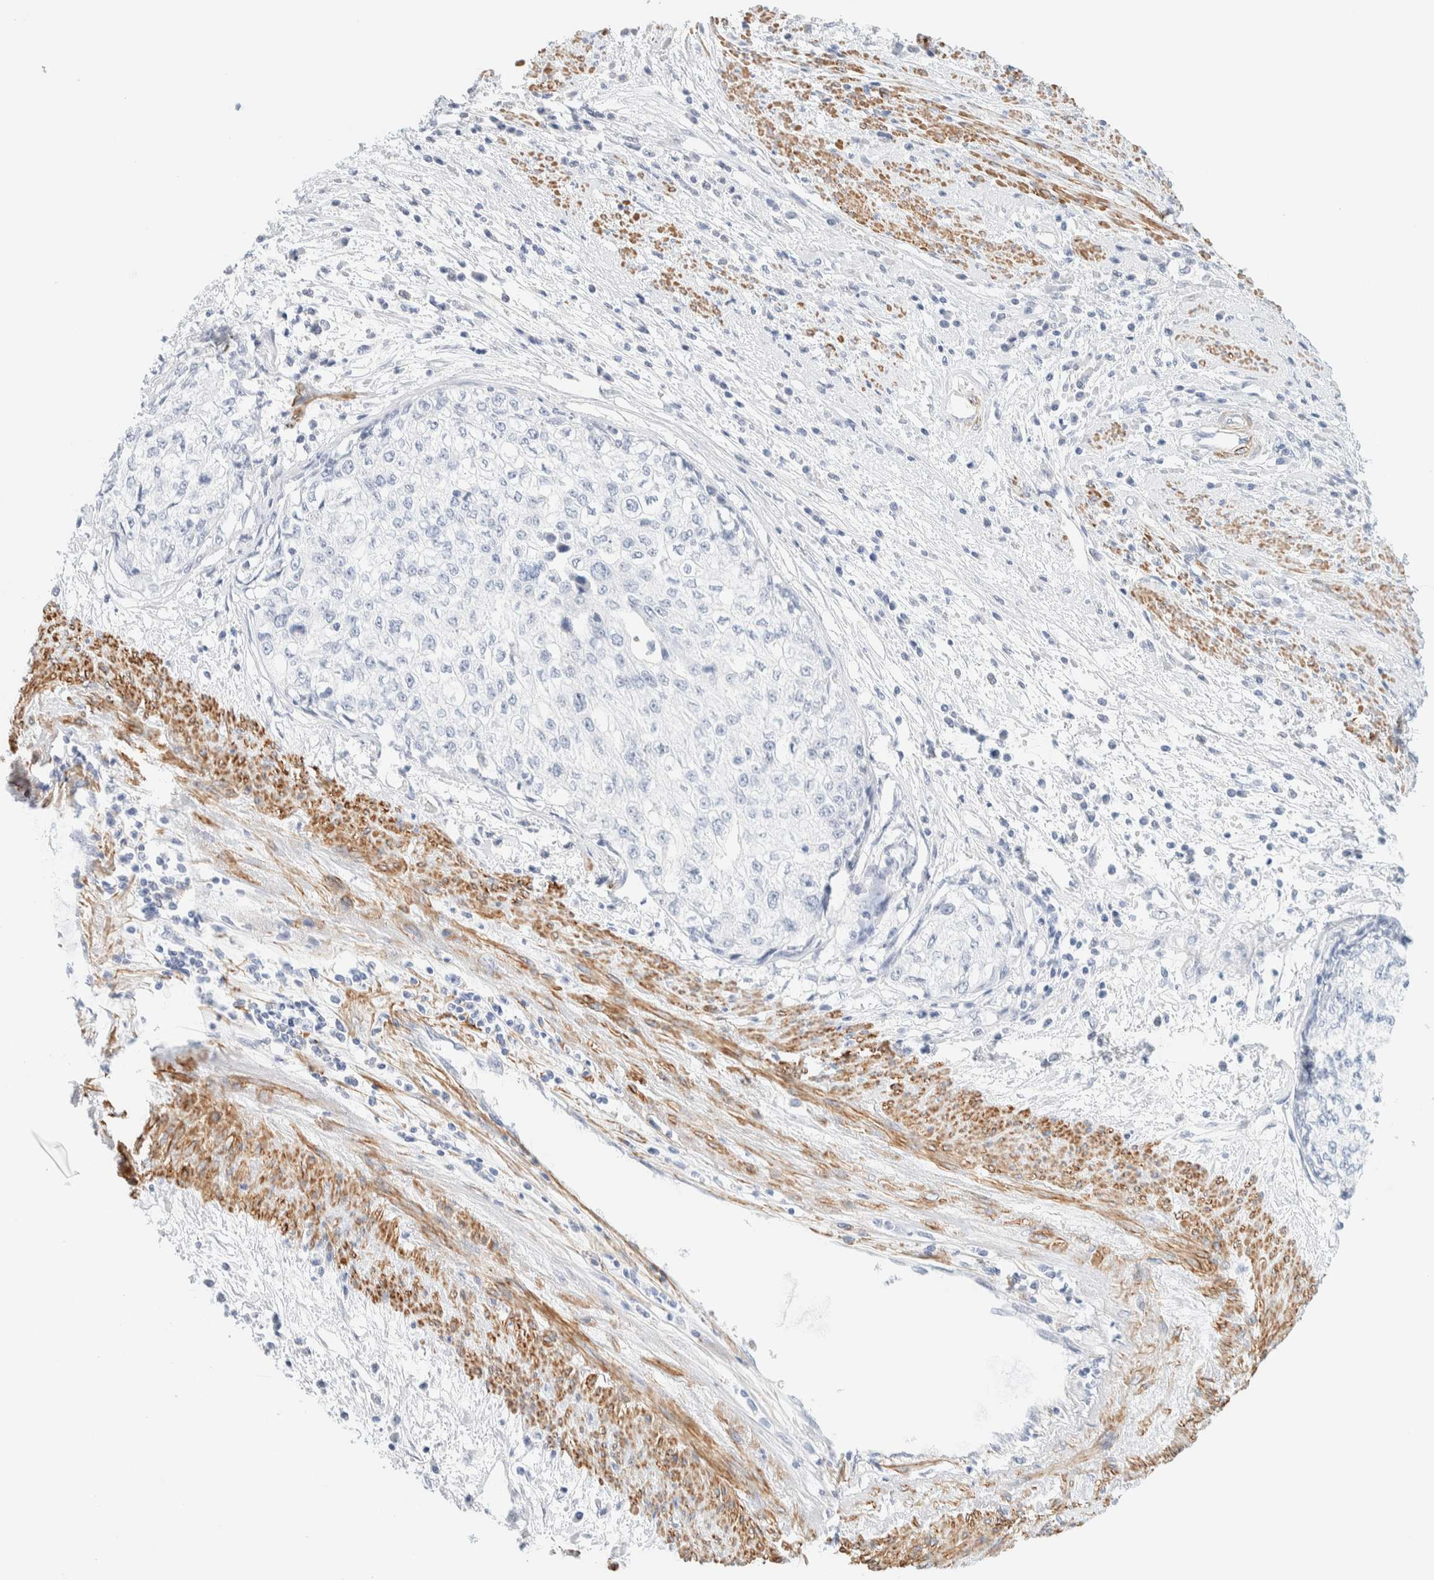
{"staining": {"intensity": "negative", "quantity": "none", "location": "none"}, "tissue": "cervical cancer", "cell_type": "Tumor cells", "image_type": "cancer", "snomed": [{"axis": "morphology", "description": "Squamous cell carcinoma, NOS"}, {"axis": "topography", "description": "Cervix"}], "caption": "Micrograph shows no protein positivity in tumor cells of squamous cell carcinoma (cervical) tissue. (Stains: DAB immunohistochemistry with hematoxylin counter stain, Microscopy: brightfield microscopy at high magnification).", "gene": "AFMID", "patient": {"sex": "female", "age": 57}}